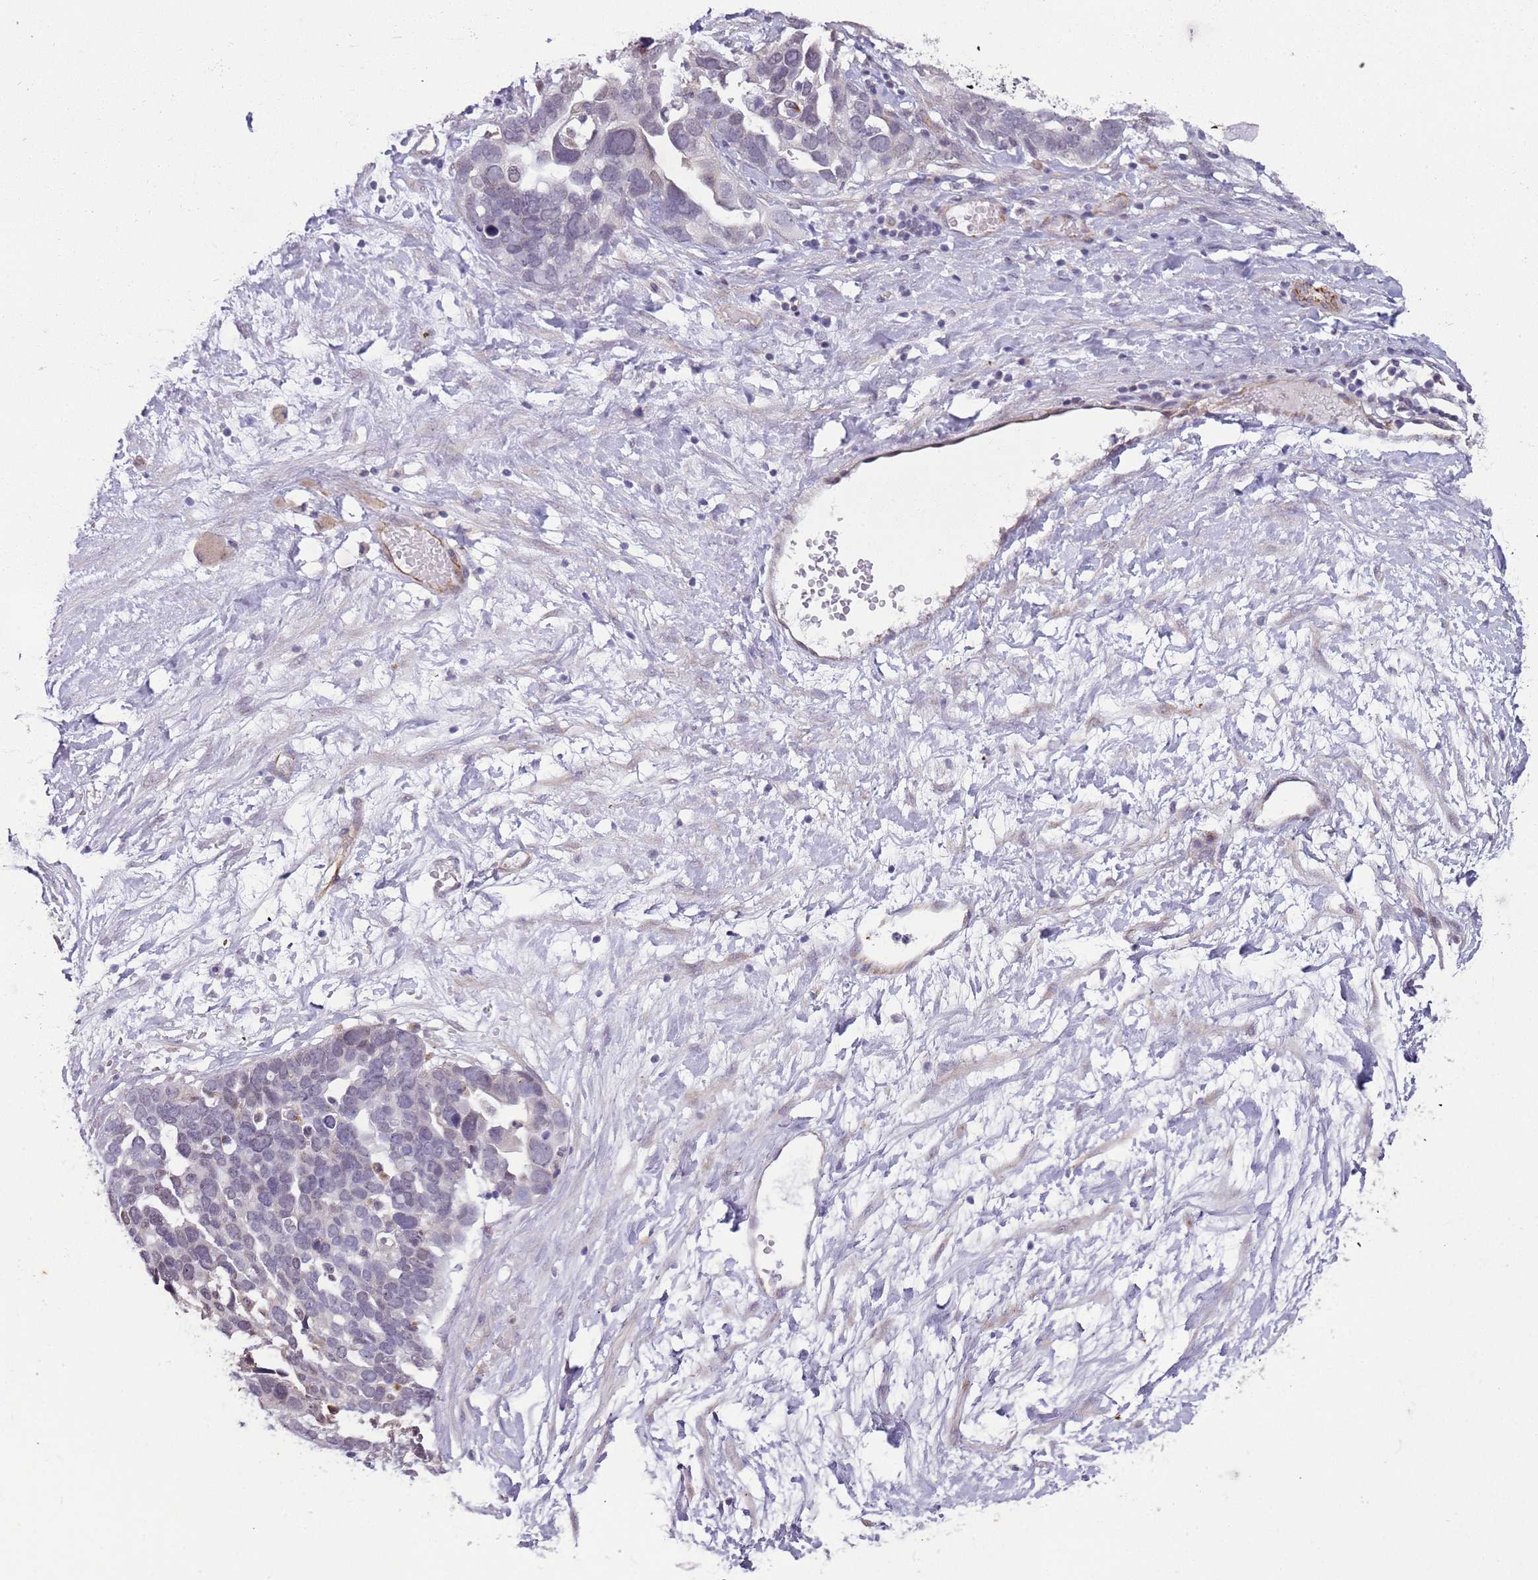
{"staining": {"intensity": "negative", "quantity": "none", "location": "none"}, "tissue": "ovarian cancer", "cell_type": "Tumor cells", "image_type": "cancer", "snomed": [{"axis": "morphology", "description": "Cystadenocarcinoma, serous, NOS"}, {"axis": "topography", "description": "Ovary"}], "caption": "Immunohistochemistry (IHC) histopathology image of neoplastic tissue: ovarian cancer stained with DAB (3,3'-diaminobenzidine) shows no significant protein positivity in tumor cells.", "gene": "NBPF3", "patient": {"sex": "female", "age": 54}}